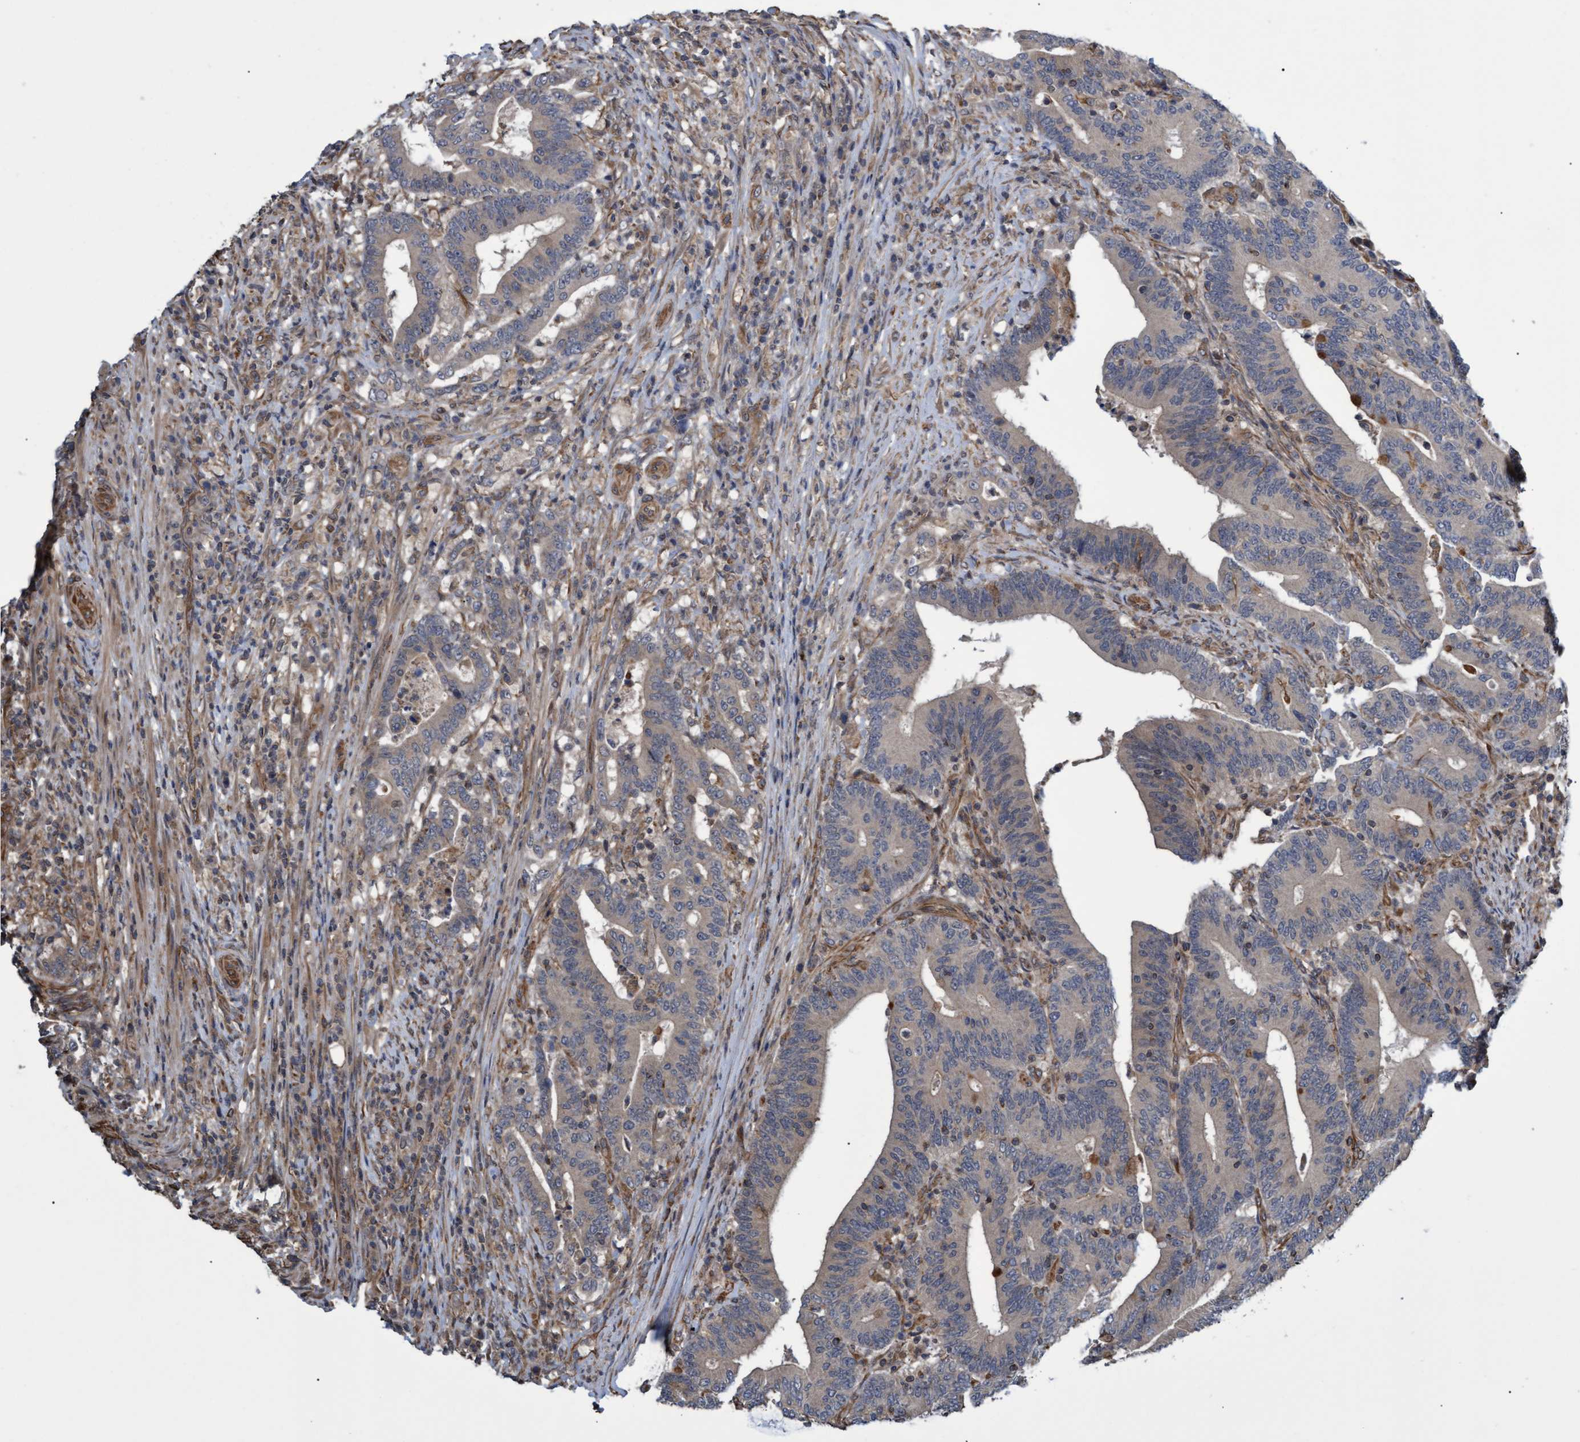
{"staining": {"intensity": "moderate", "quantity": "25%-75%", "location": "cytoplasmic/membranous"}, "tissue": "colorectal cancer", "cell_type": "Tumor cells", "image_type": "cancer", "snomed": [{"axis": "morphology", "description": "Adenocarcinoma, NOS"}, {"axis": "topography", "description": "Colon"}], "caption": "A high-resolution image shows immunohistochemistry staining of colorectal cancer (adenocarcinoma), which exhibits moderate cytoplasmic/membranous positivity in approximately 25%-75% of tumor cells. (Brightfield microscopy of DAB IHC at high magnification).", "gene": "TNFRSF10B", "patient": {"sex": "female", "age": 66}}